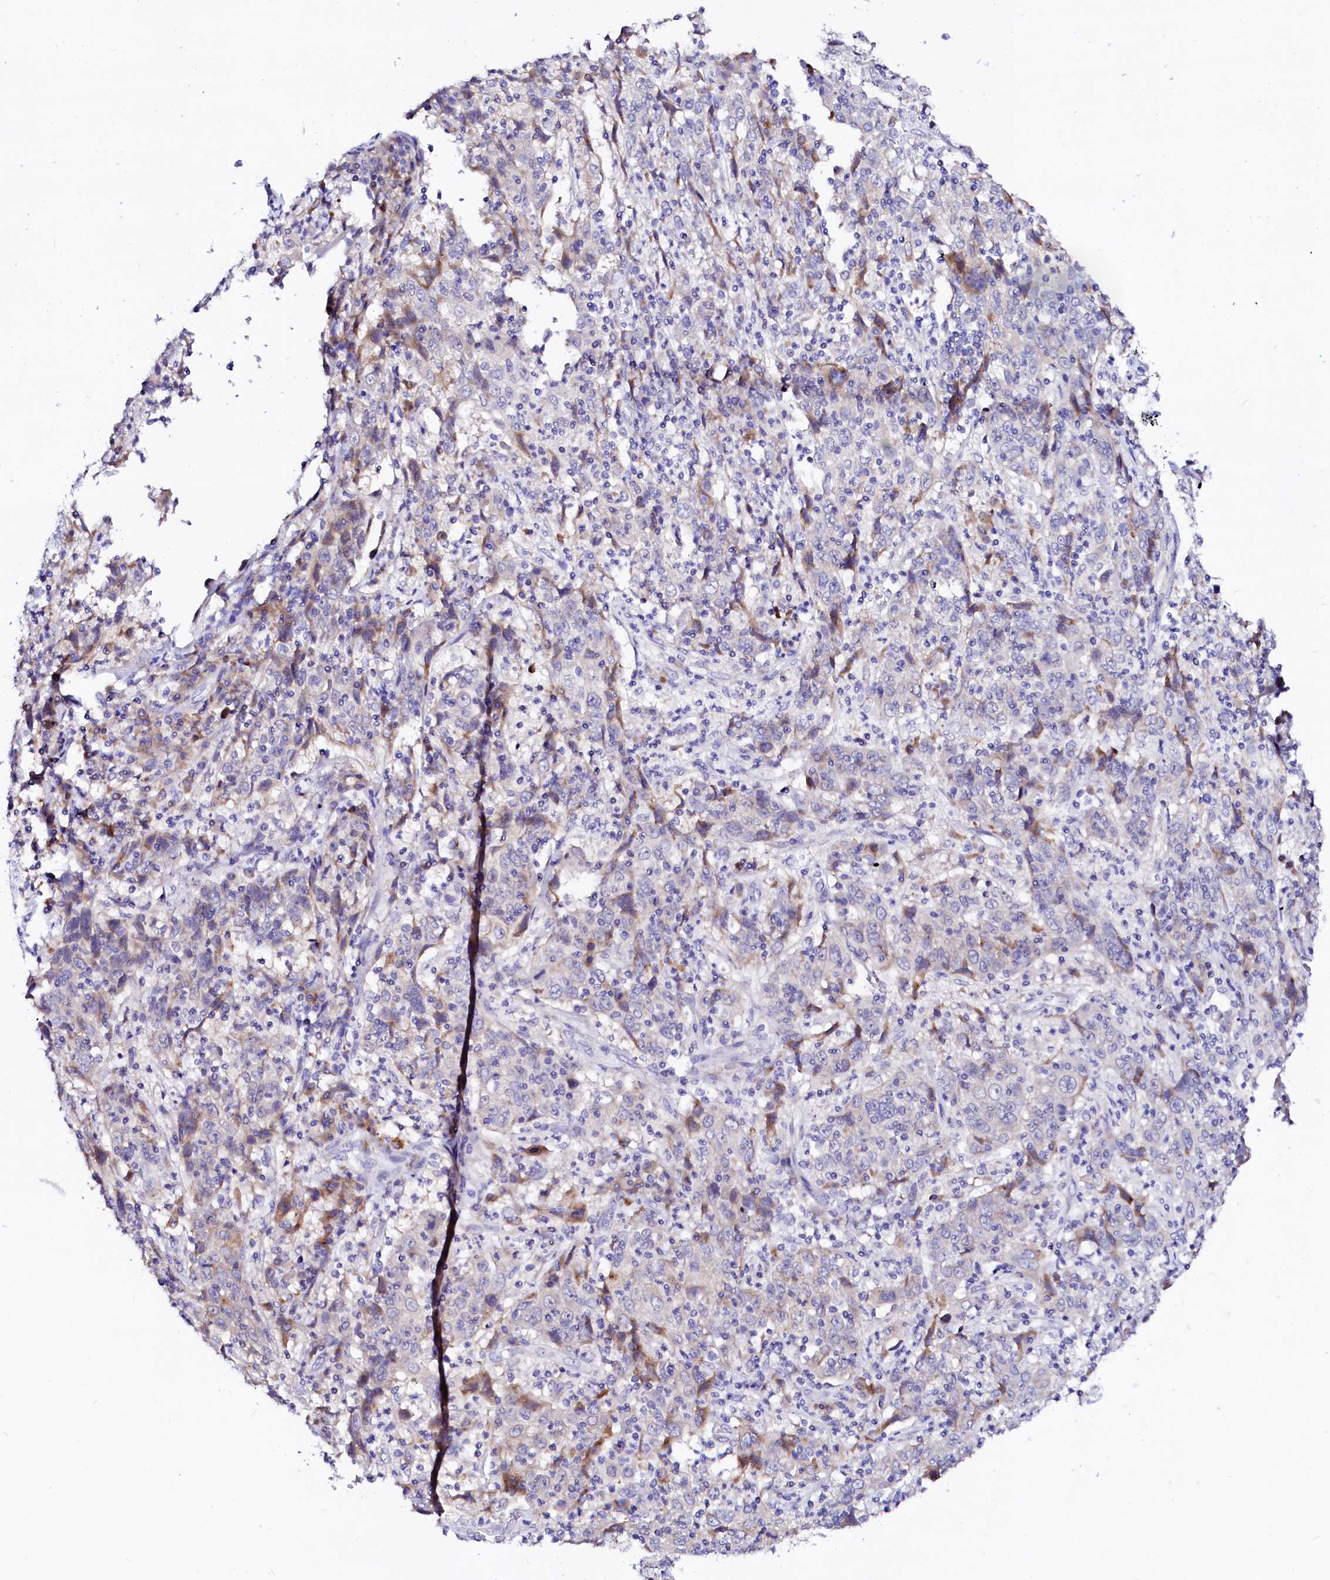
{"staining": {"intensity": "negative", "quantity": "none", "location": "none"}, "tissue": "cervical cancer", "cell_type": "Tumor cells", "image_type": "cancer", "snomed": [{"axis": "morphology", "description": "Squamous cell carcinoma, NOS"}, {"axis": "topography", "description": "Cervix"}], "caption": "The immunohistochemistry (IHC) image has no significant staining in tumor cells of squamous cell carcinoma (cervical) tissue. (DAB immunohistochemistry with hematoxylin counter stain).", "gene": "BTBD16", "patient": {"sex": "female", "age": 46}}